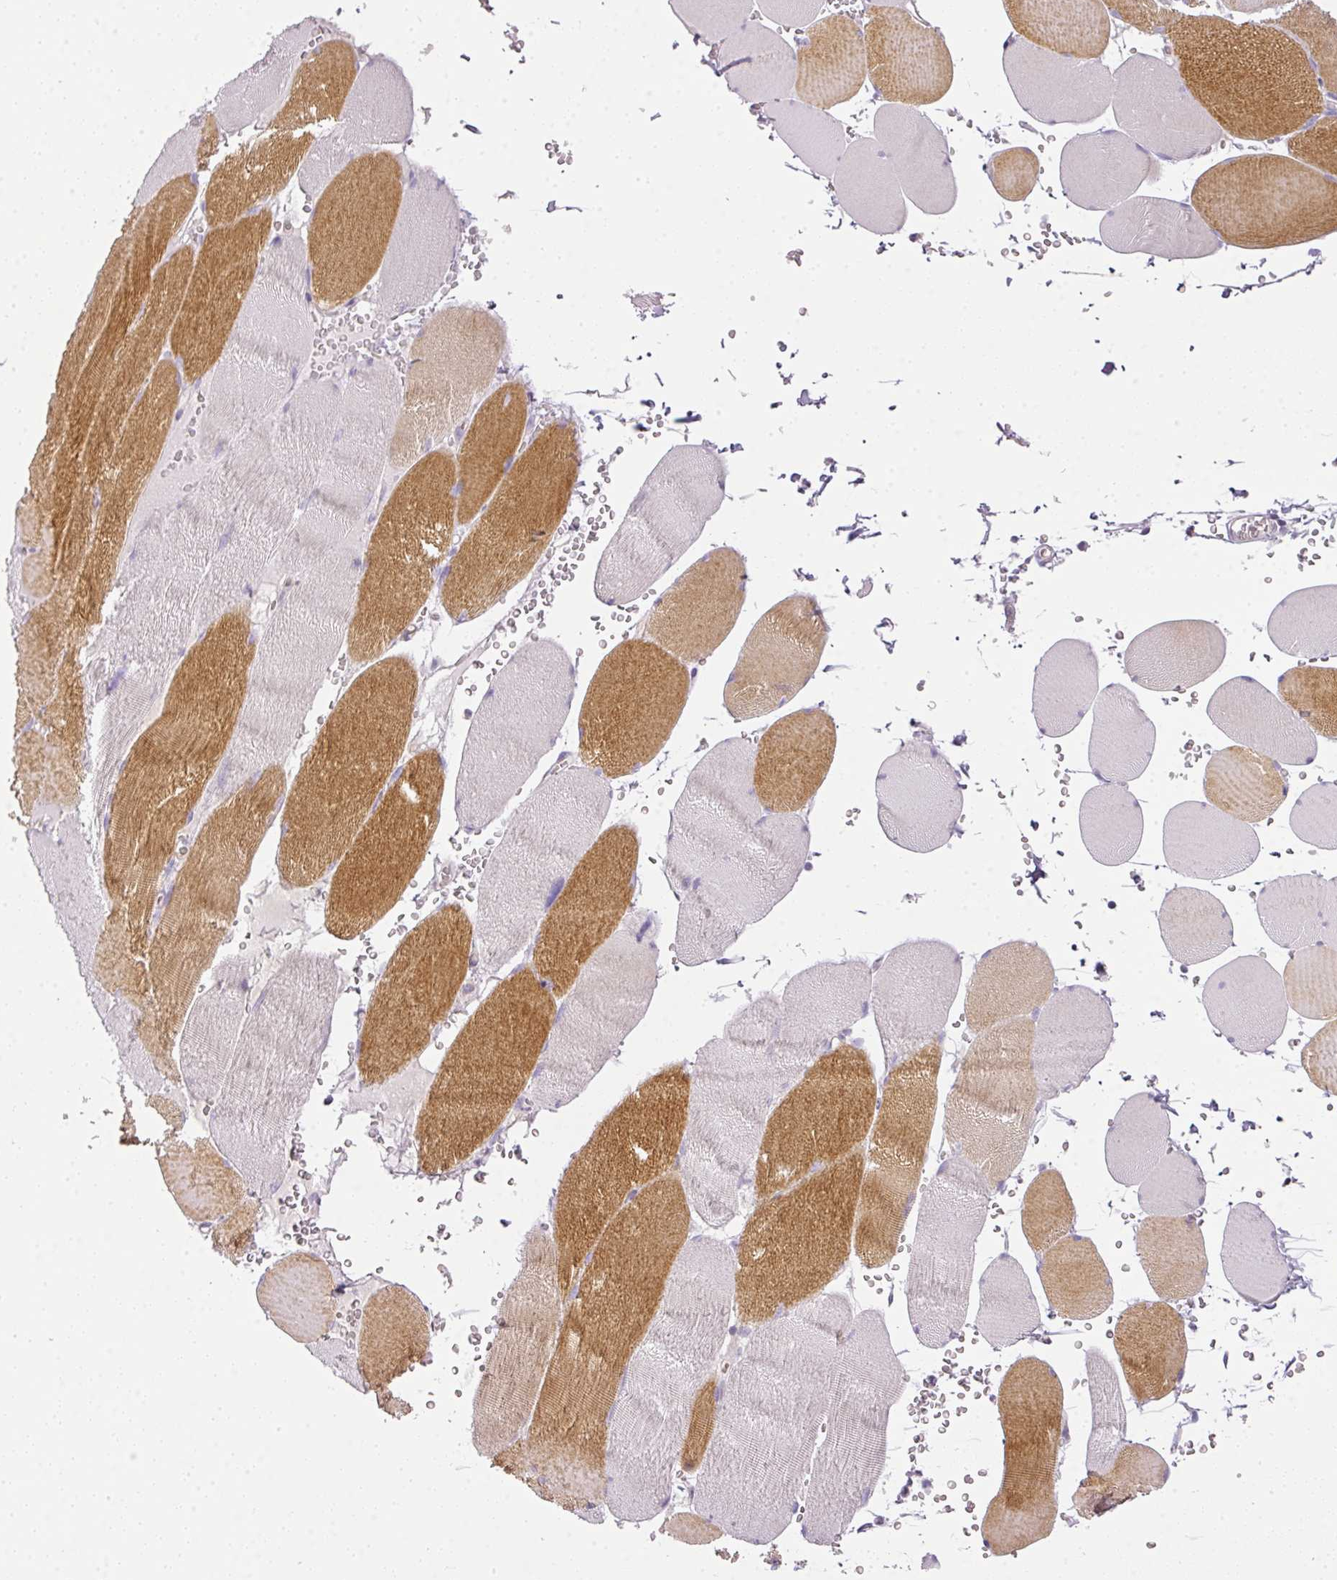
{"staining": {"intensity": "strong", "quantity": "25%-75%", "location": "cytoplasmic/membranous"}, "tissue": "skeletal muscle", "cell_type": "Myocytes", "image_type": "normal", "snomed": [{"axis": "morphology", "description": "Normal tissue, NOS"}, {"axis": "topography", "description": "Skeletal muscle"}, {"axis": "topography", "description": "Head-Neck"}], "caption": "Protein expression by immunohistochemistry reveals strong cytoplasmic/membranous staining in about 25%-75% of myocytes in unremarkable skeletal muscle.", "gene": "RAX2", "patient": {"sex": "male", "age": 66}}